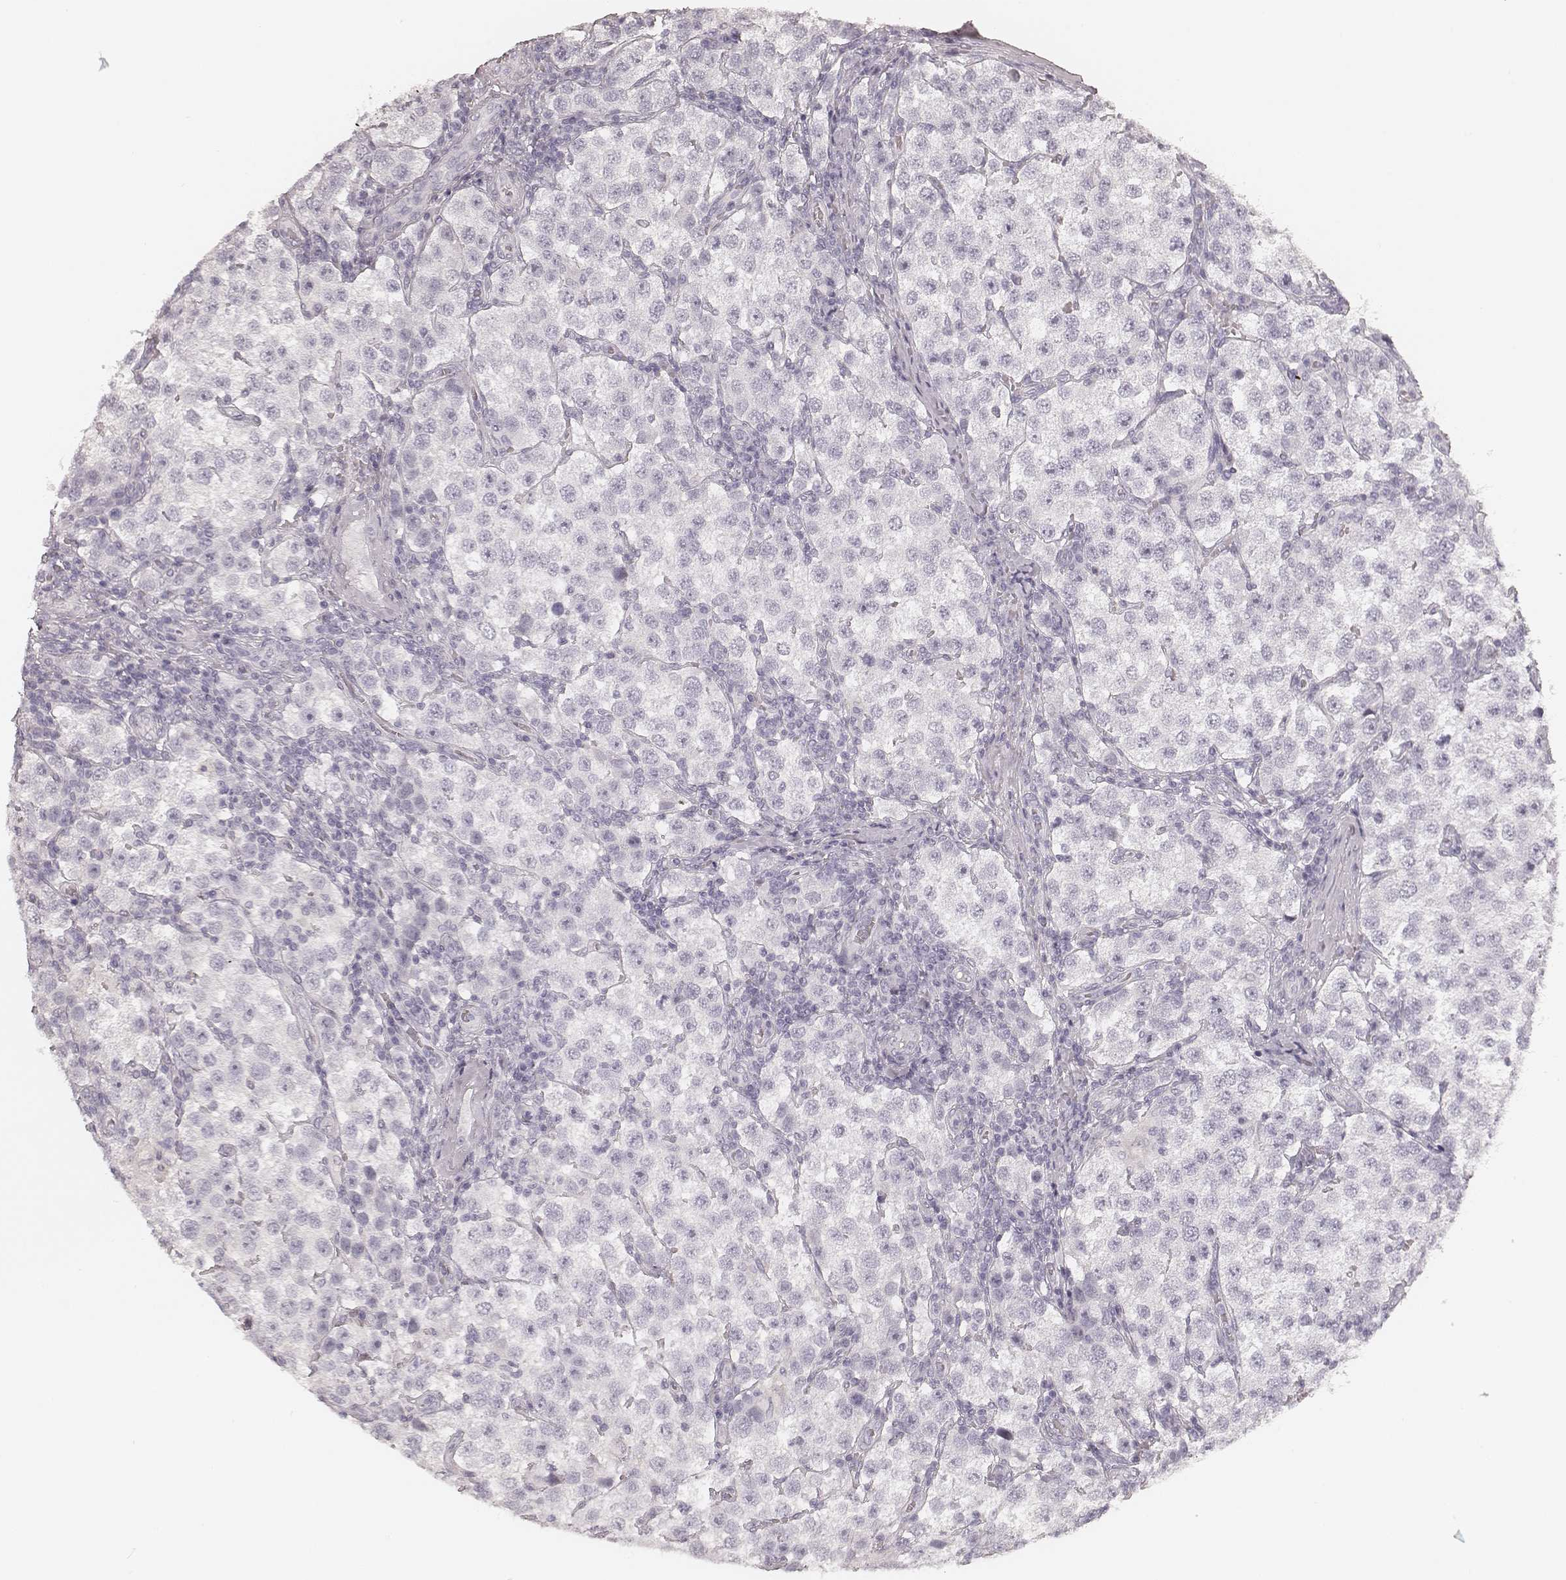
{"staining": {"intensity": "negative", "quantity": "none", "location": "none"}, "tissue": "testis cancer", "cell_type": "Tumor cells", "image_type": "cancer", "snomed": [{"axis": "morphology", "description": "Seminoma, NOS"}, {"axis": "topography", "description": "Testis"}], "caption": "IHC histopathology image of neoplastic tissue: human seminoma (testis) stained with DAB (3,3'-diaminobenzidine) shows no significant protein positivity in tumor cells. (Brightfield microscopy of DAB (3,3'-diaminobenzidine) immunohistochemistry (IHC) at high magnification).", "gene": "HNF4G", "patient": {"sex": "male", "age": 37}}